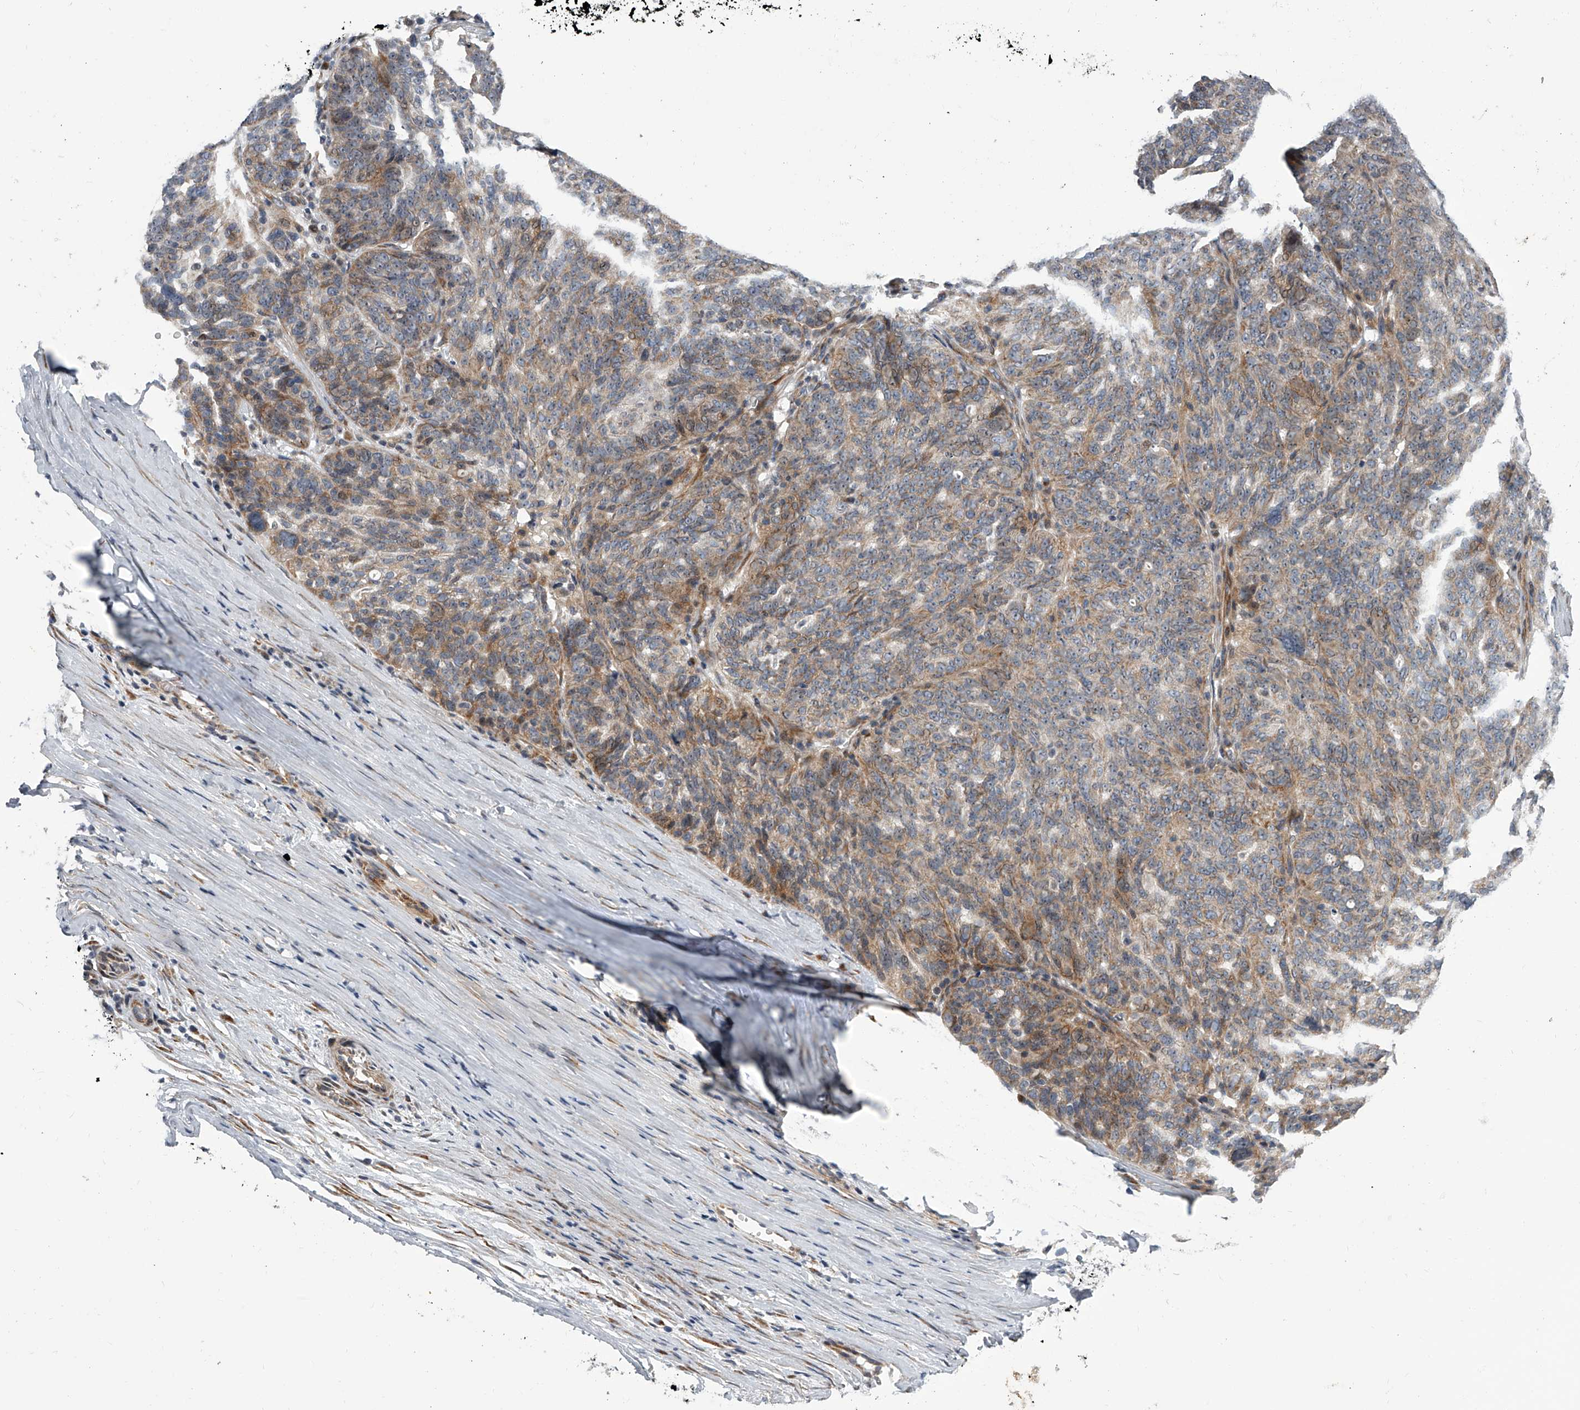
{"staining": {"intensity": "moderate", "quantity": "25%-75%", "location": "cytoplasmic/membranous"}, "tissue": "ovarian cancer", "cell_type": "Tumor cells", "image_type": "cancer", "snomed": [{"axis": "morphology", "description": "Cystadenocarcinoma, serous, NOS"}, {"axis": "topography", "description": "Ovary"}], "caption": "Ovarian cancer stained with a protein marker reveals moderate staining in tumor cells.", "gene": "DLGAP2", "patient": {"sex": "female", "age": 59}}